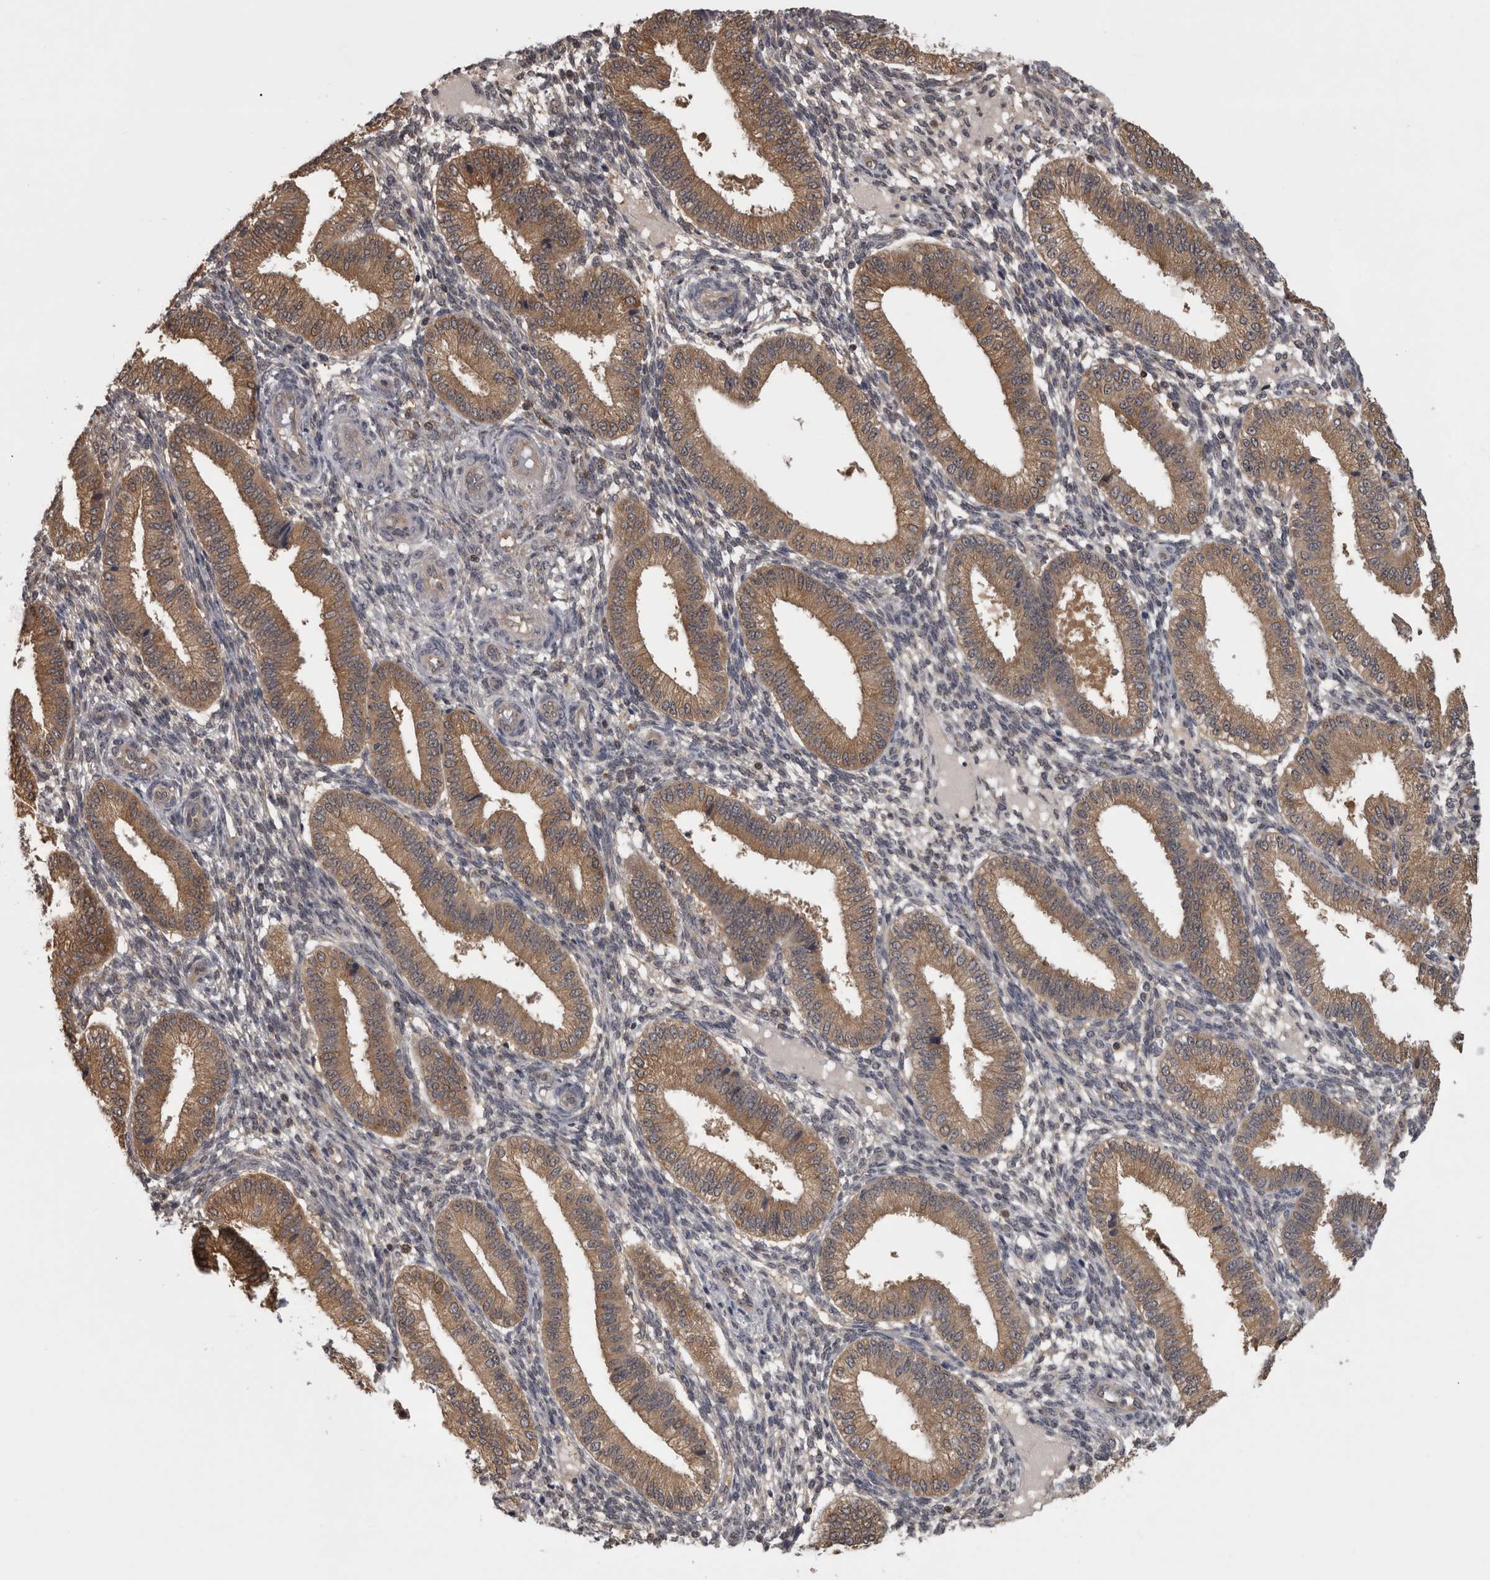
{"staining": {"intensity": "weak", "quantity": "<25%", "location": "cytoplasmic/membranous"}, "tissue": "endometrium", "cell_type": "Cells in endometrial stroma", "image_type": "normal", "snomed": [{"axis": "morphology", "description": "Normal tissue, NOS"}, {"axis": "topography", "description": "Endometrium"}], "caption": "Immunohistochemistry (IHC) photomicrograph of unremarkable human endometrium stained for a protein (brown), which demonstrates no expression in cells in endometrial stroma. (DAB IHC with hematoxylin counter stain).", "gene": "APRT", "patient": {"sex": "female", "age": 39}}